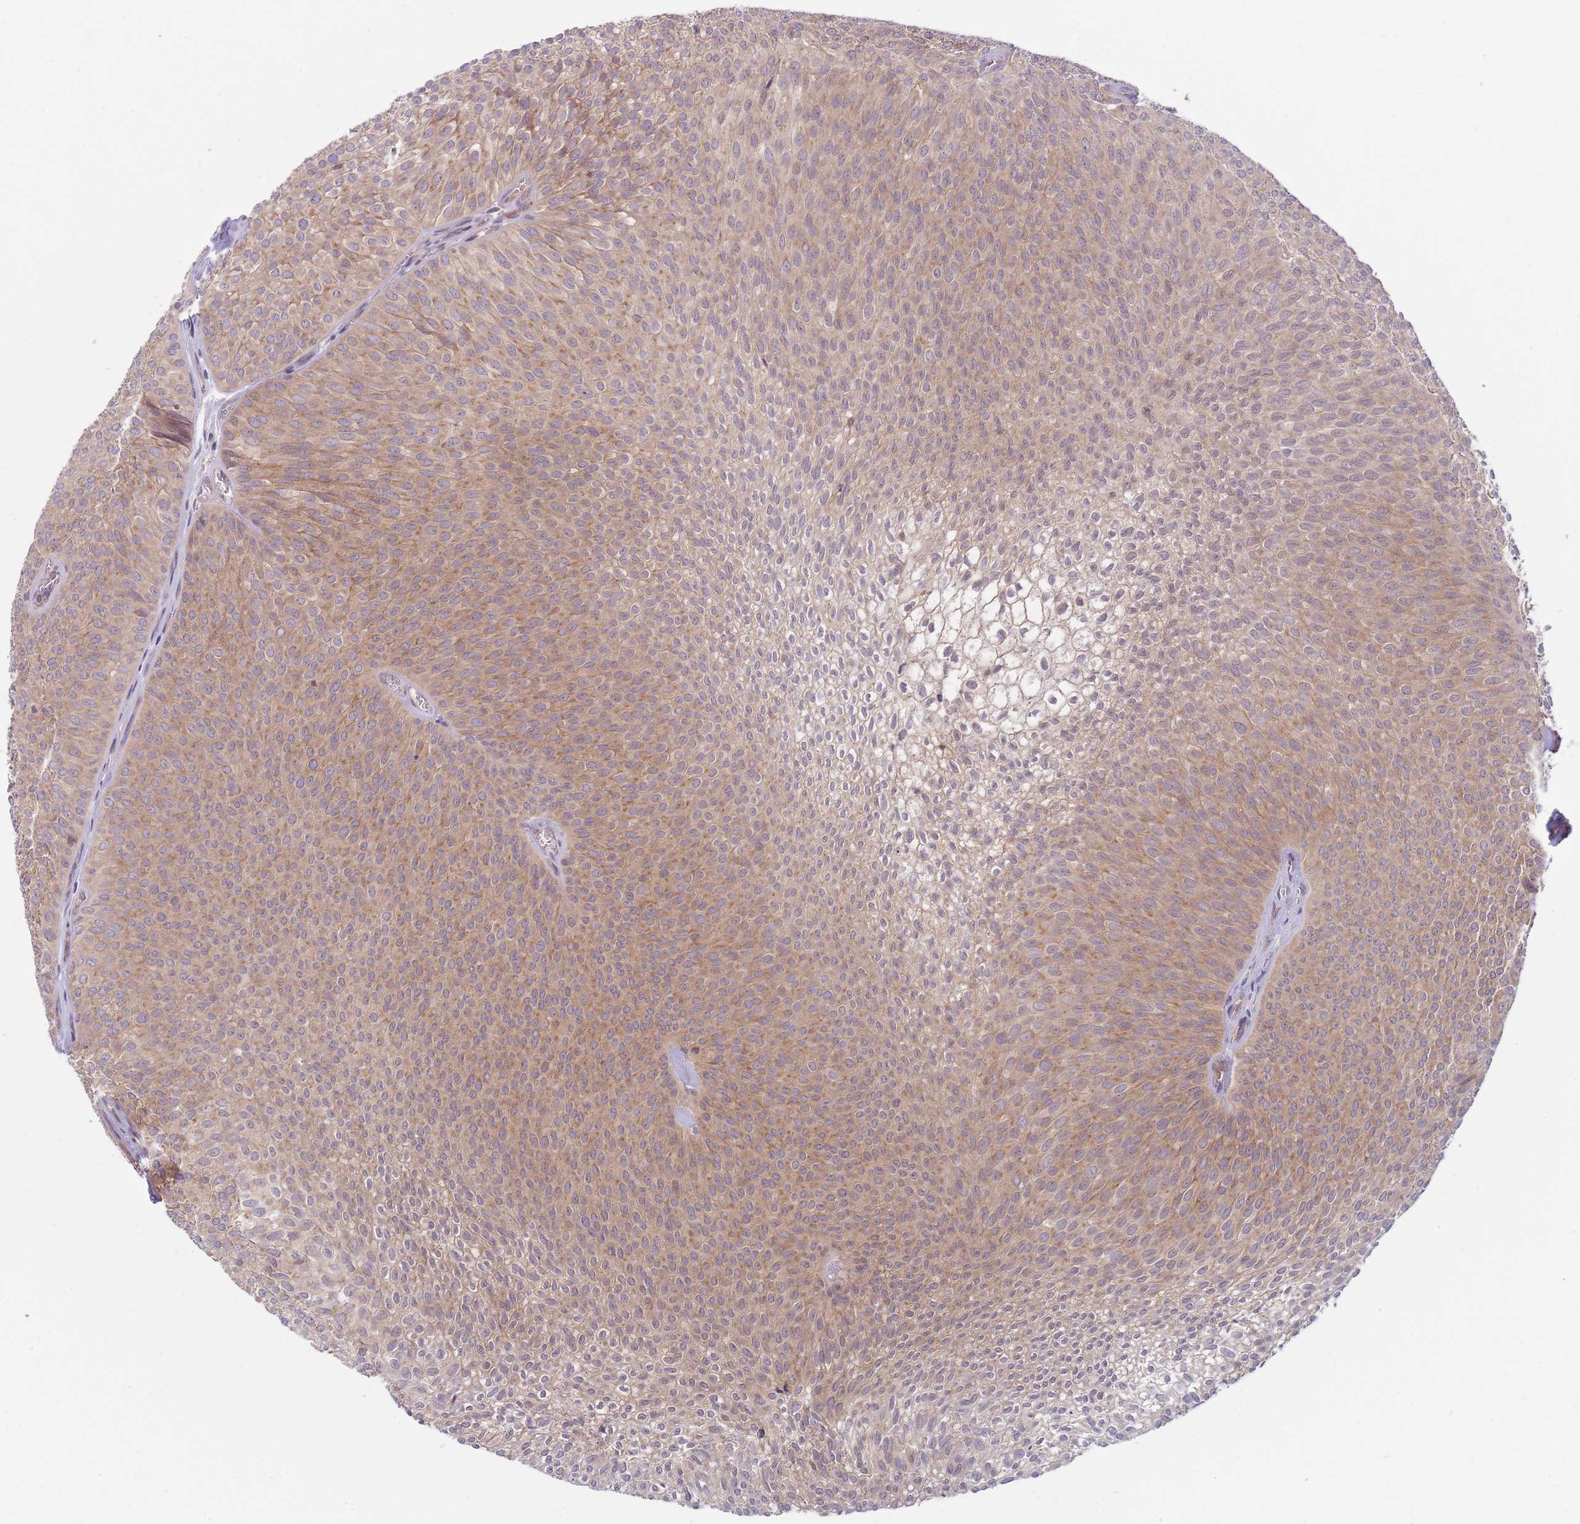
{"staining": {"intensity": "moderate", "quantity": ">75%", "location": "cytoplasmic/membranous"}, "tissue": "urothelial cancer", "cell_type": "Tumor cells", "image_type": "cancer", "snomed": [{"axis": "morphology", "description": "Urothelial carcinoma, Low grade"}, {"axis": "topography", "description": "Urinary bladder"}], "caption": "Urothelial cancer stained with a protein marker displays moderate staining in tumor cells.", "gene": "COPE", "patient": {"sex": "male", "age": 91}}